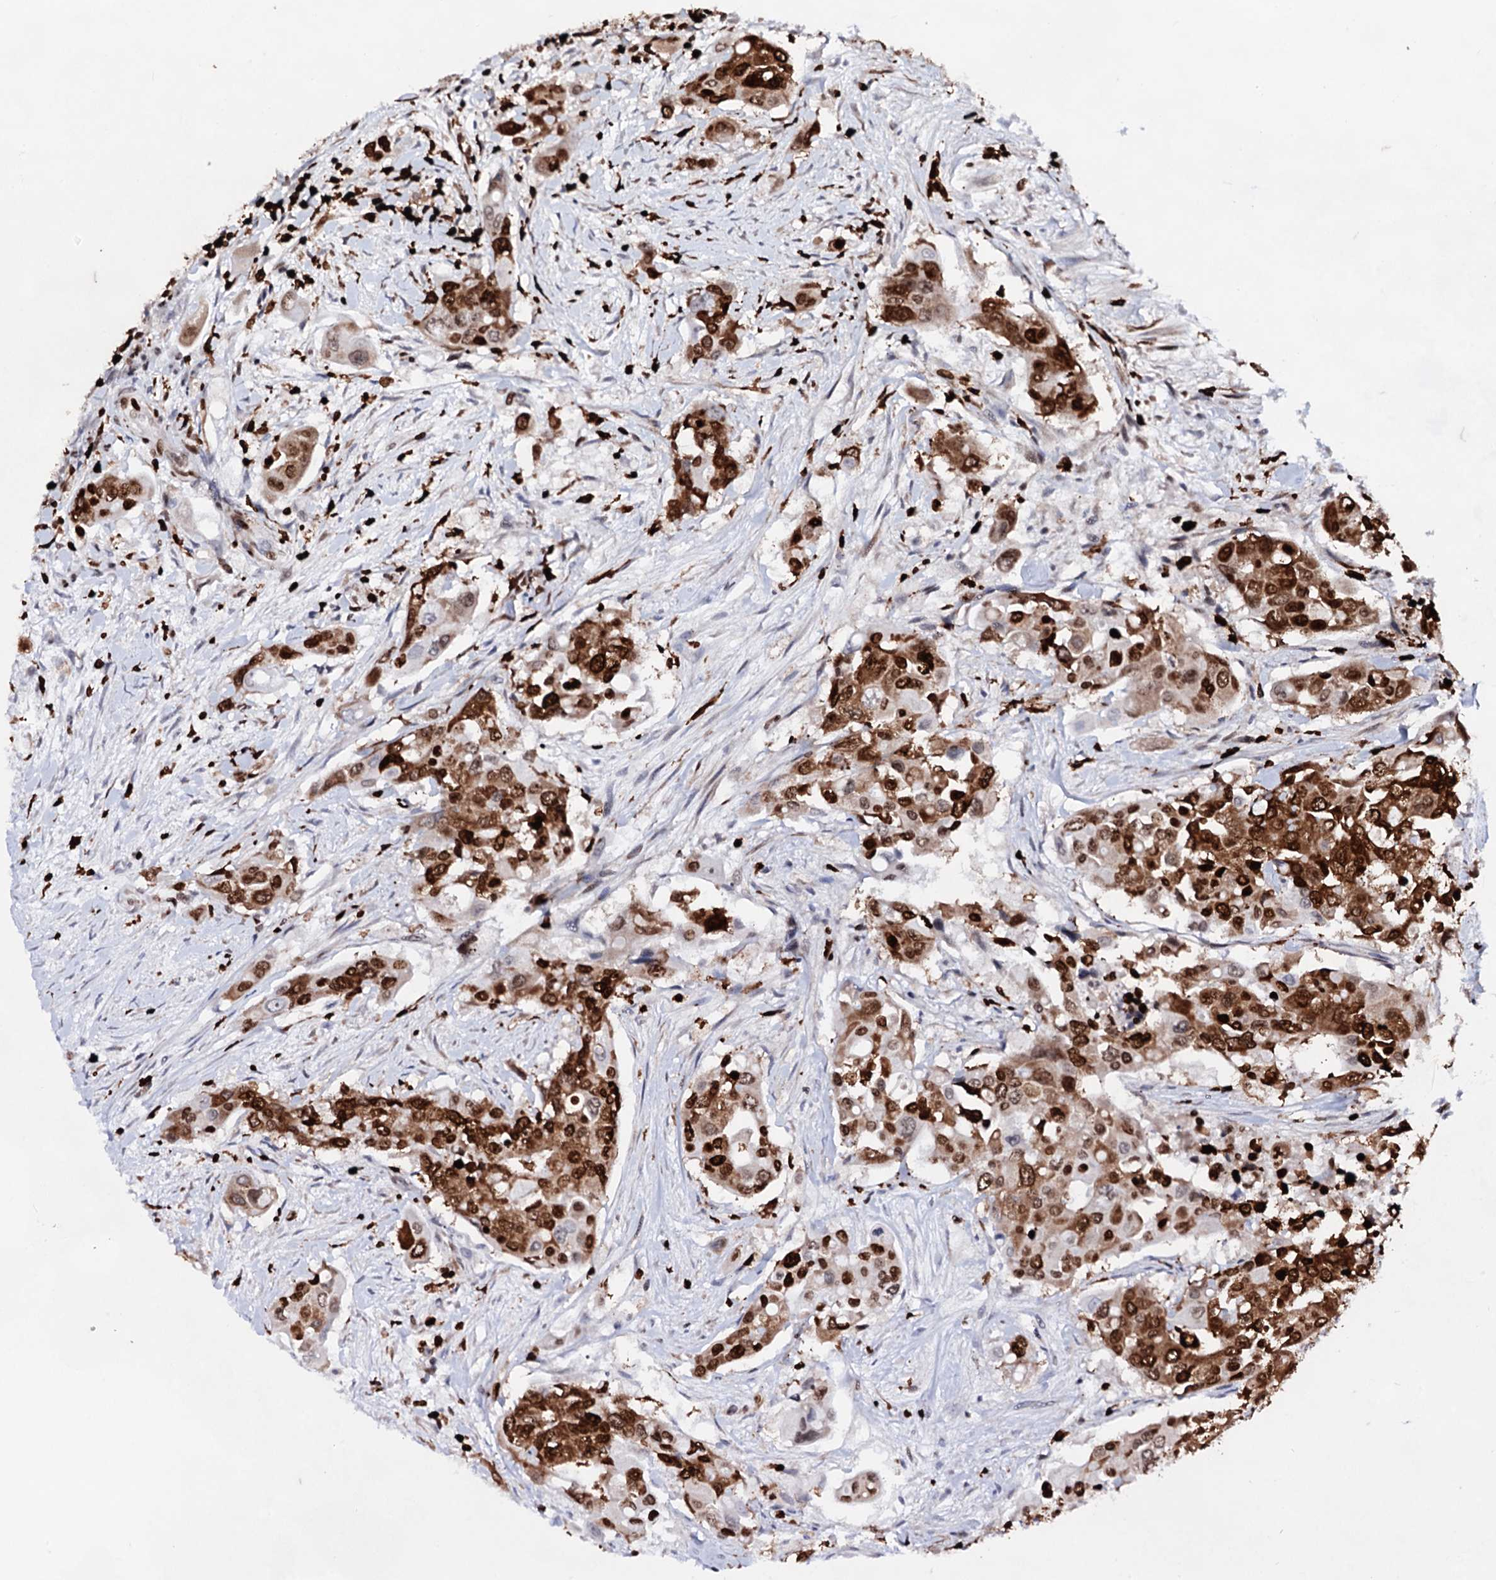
{"staining": {"intensity": "strong", "quantity": ">75%", "location": "cytoplasmic/membranous,nuclear"}, "tissue": "colorectal cancer", "cell_type": "Tumor cells", "image_type": "cancer", "snomed": [{"axis": "morphology", "description": "Adenocarcinoma, NOS"}, {"axis": "topography", "description": "Colon"}], "caption": "Colorectal cancer stained for a protein shows strong cytoplasmic/membranous and nuclear positivity in tumor cells.", "gene": "HMGB2", "patient": {"sex": "male", "age": 77}}